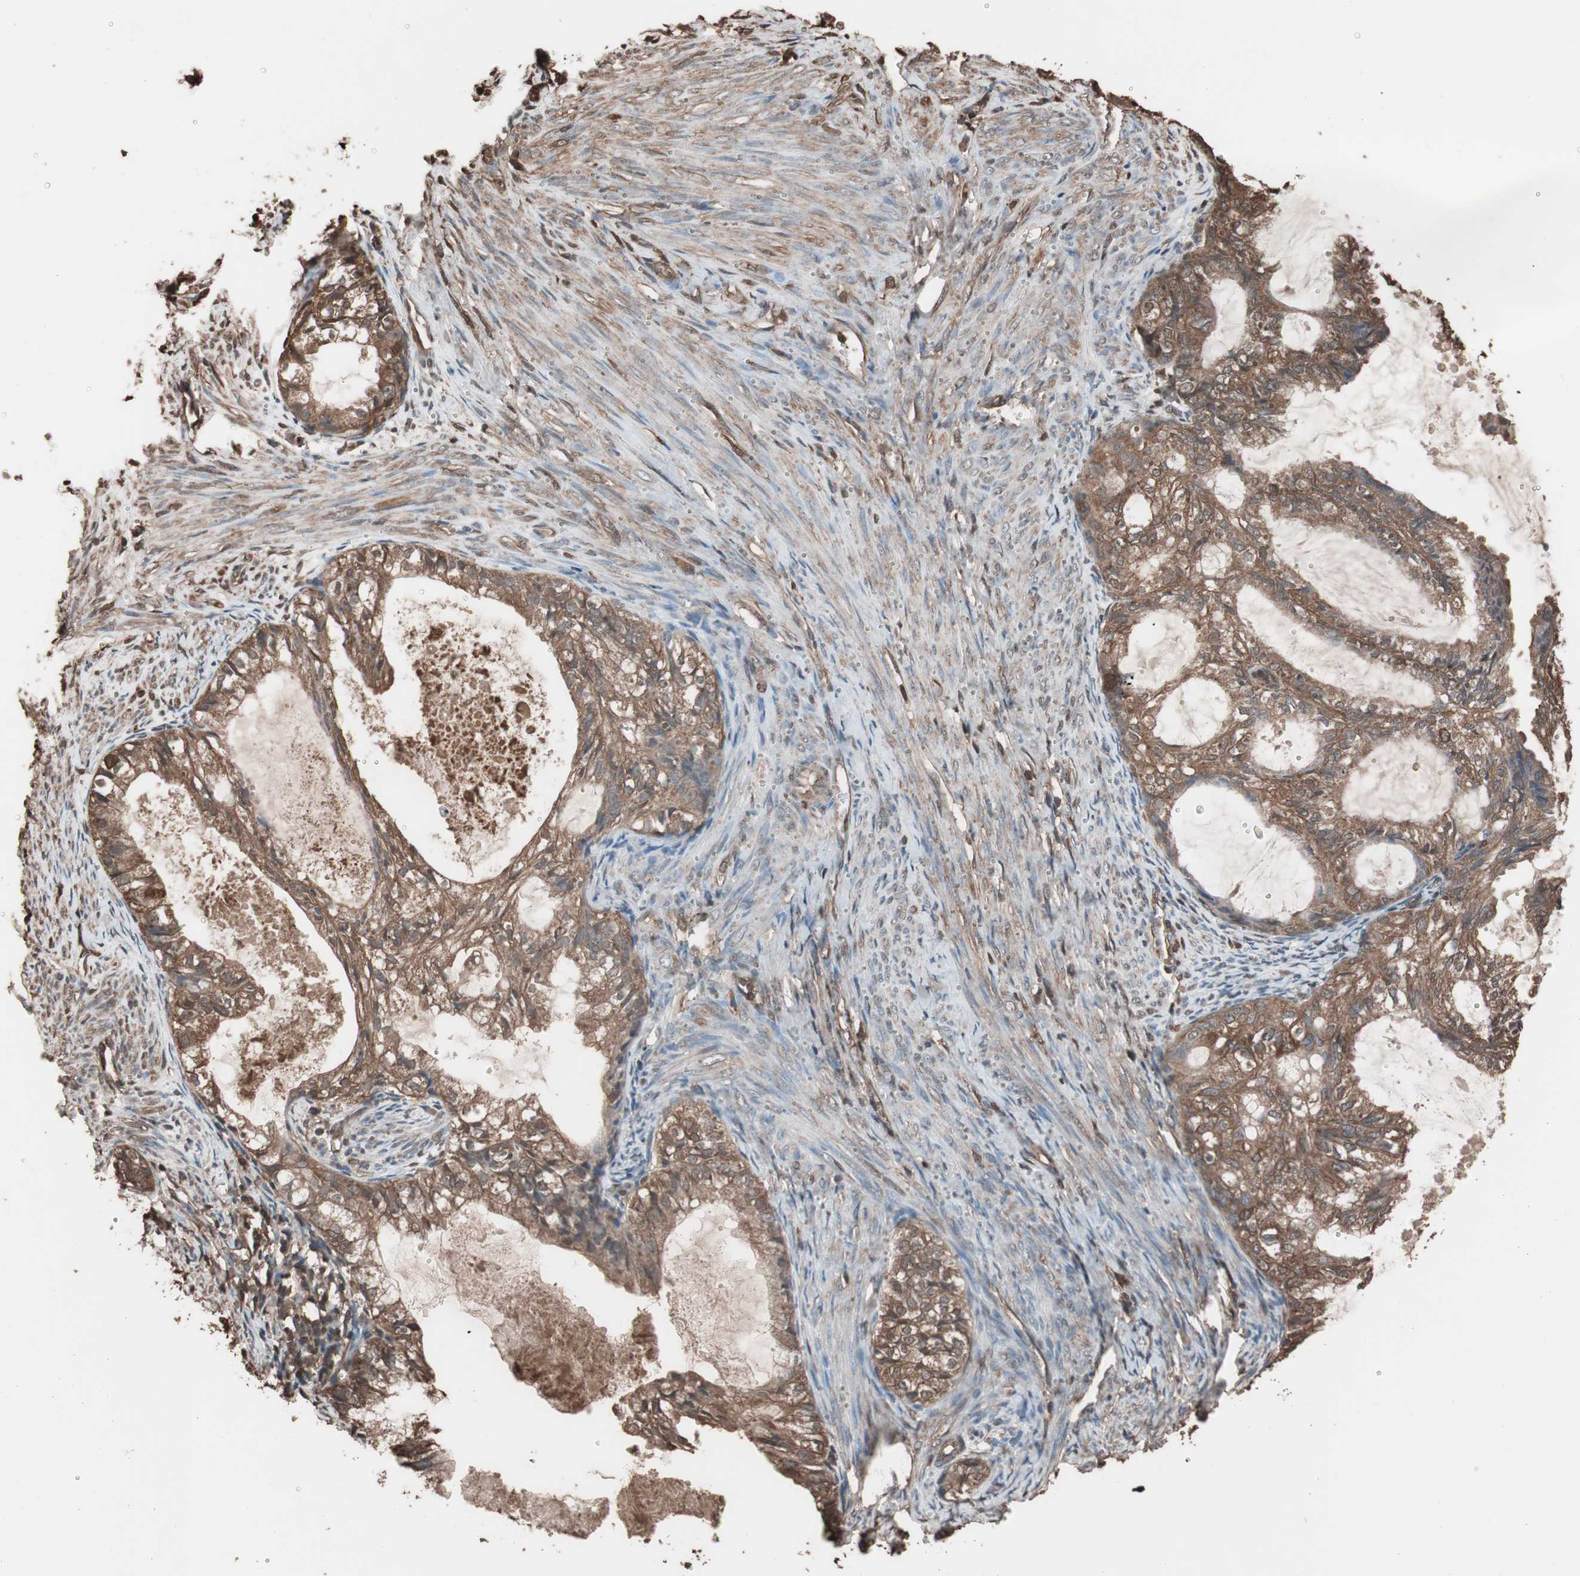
{"staining": {"intensity": "strong", "quantity": ">75%", "location": "cytoplasmic/membranous"}, "tissue": "cervical cancer", "cell_type": "Tumor cells", "image_type": "cancer", "snomed": [{"axis": "morphology", "description": "Normal tissue, NOS"}, {"axis": "morphology", "description": "Adenocarcinoma, NOS"}, {"axis": "topography", "description": "Cervix"}, {"axis": "topography", "description": "Endometrium"}], "caption": "Immunohistochemistry (IHC) histopathology image of neoplastic tissue: human cervical adenocarcinoma stained using IHC reveals high levels of strong protein expression localized specifically in the cytoplasmic/membranous of tumor cells, appearing as a cytoplasmic/membranous brown color.", "gene": "CALM2", "patient": {"sex": "female", "age": 86}}